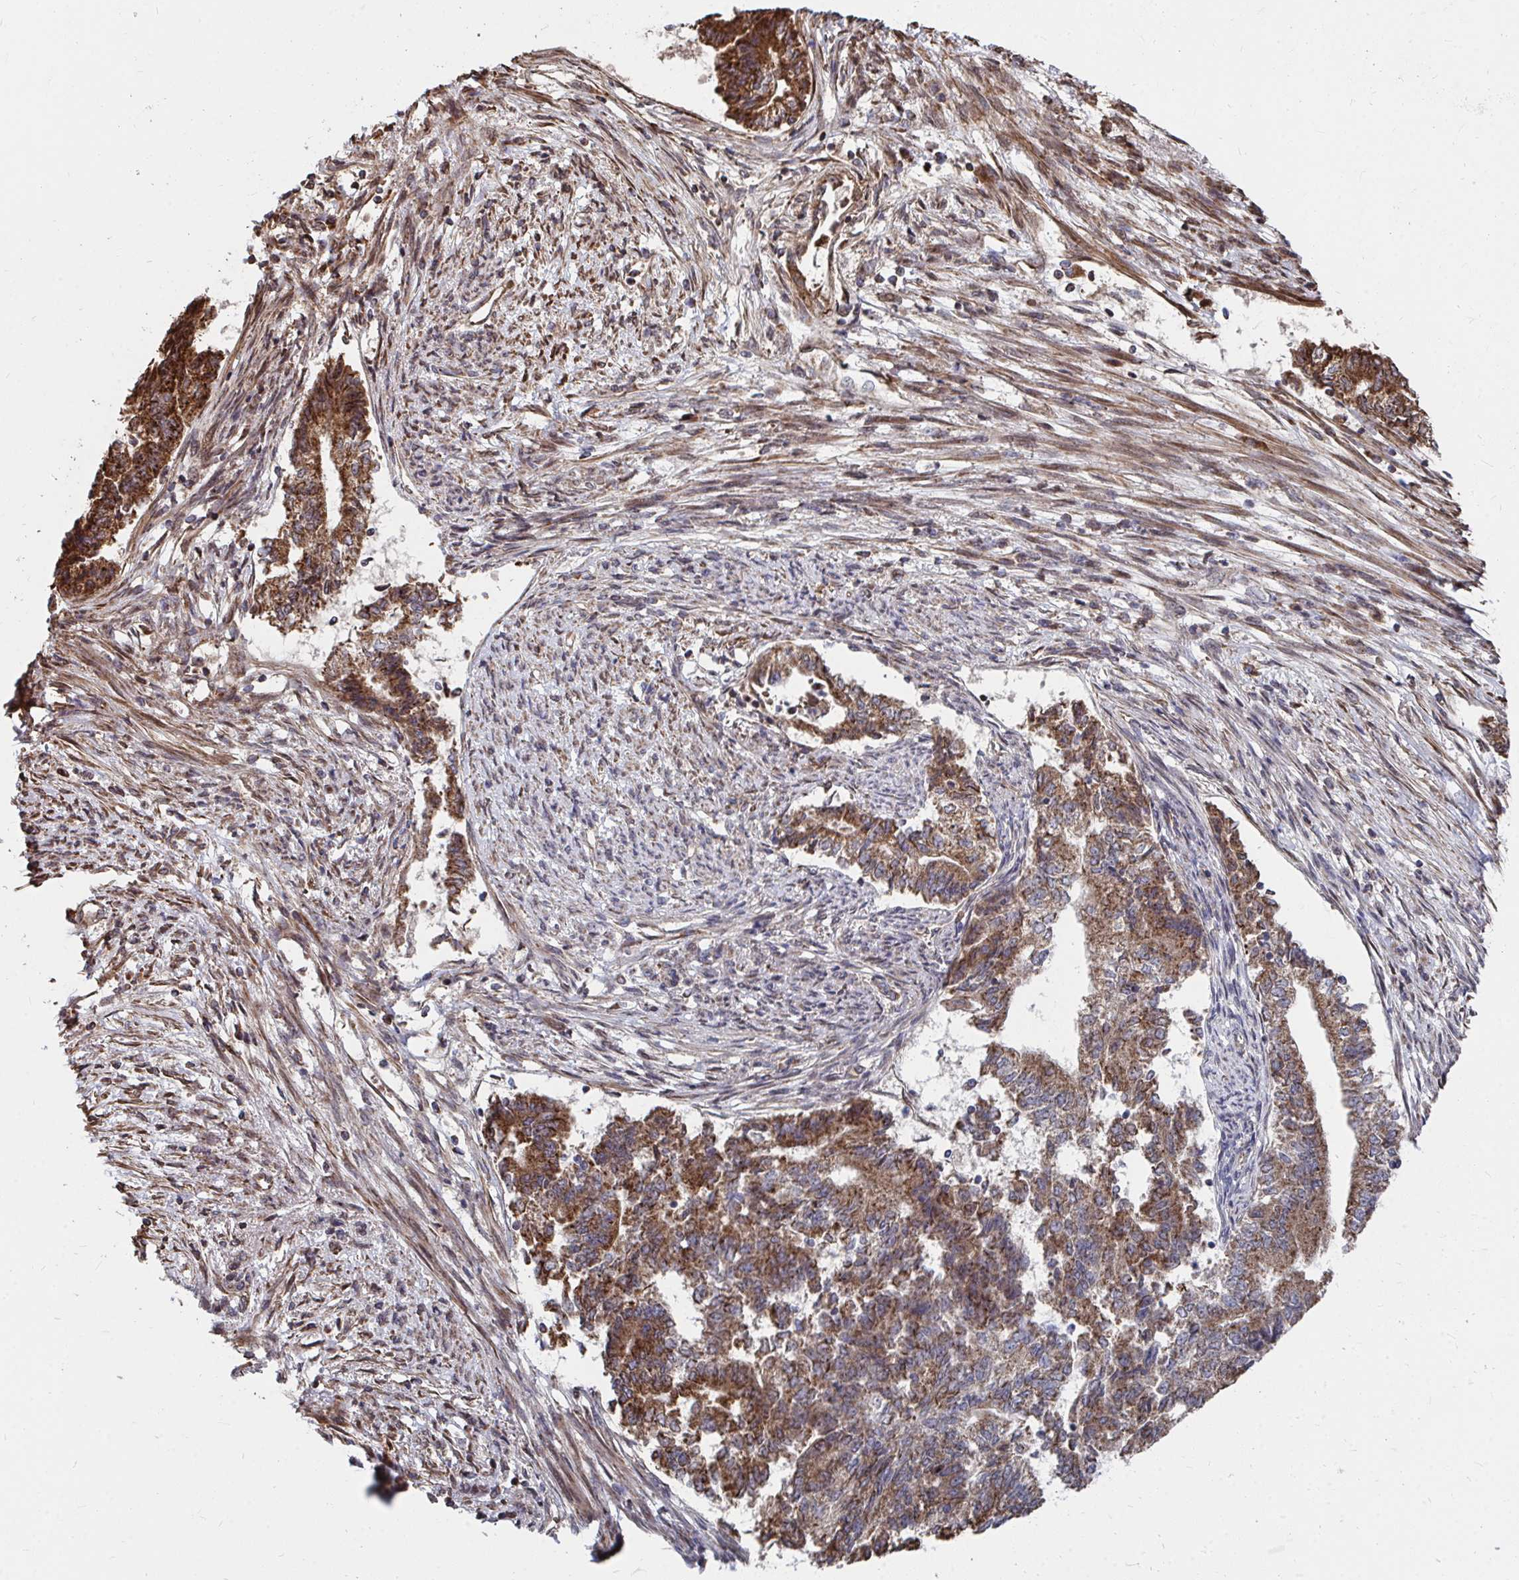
{"staining": {"intensity": "moderate", "quantity": ">75%", "location": "cytoplasmic/membranous"}, "tissue": "endometrial cancer", "cell_type": "Tumor cells", "image_type": "cancer", "snomed": [{"axis": "morphology", "description": "Adenocarcinoma, NOS"}, {"axis": "topography", "description": "Endometrium"}], "caption": "The immunohistochemical stain highlights moderate cytoplasmic/membranous positivity in tumor cells of endometrial cancer (adenocarcinoma) tissue.", "gene": "FAM89A", "patient": {"sex": "female", "age": 65}}